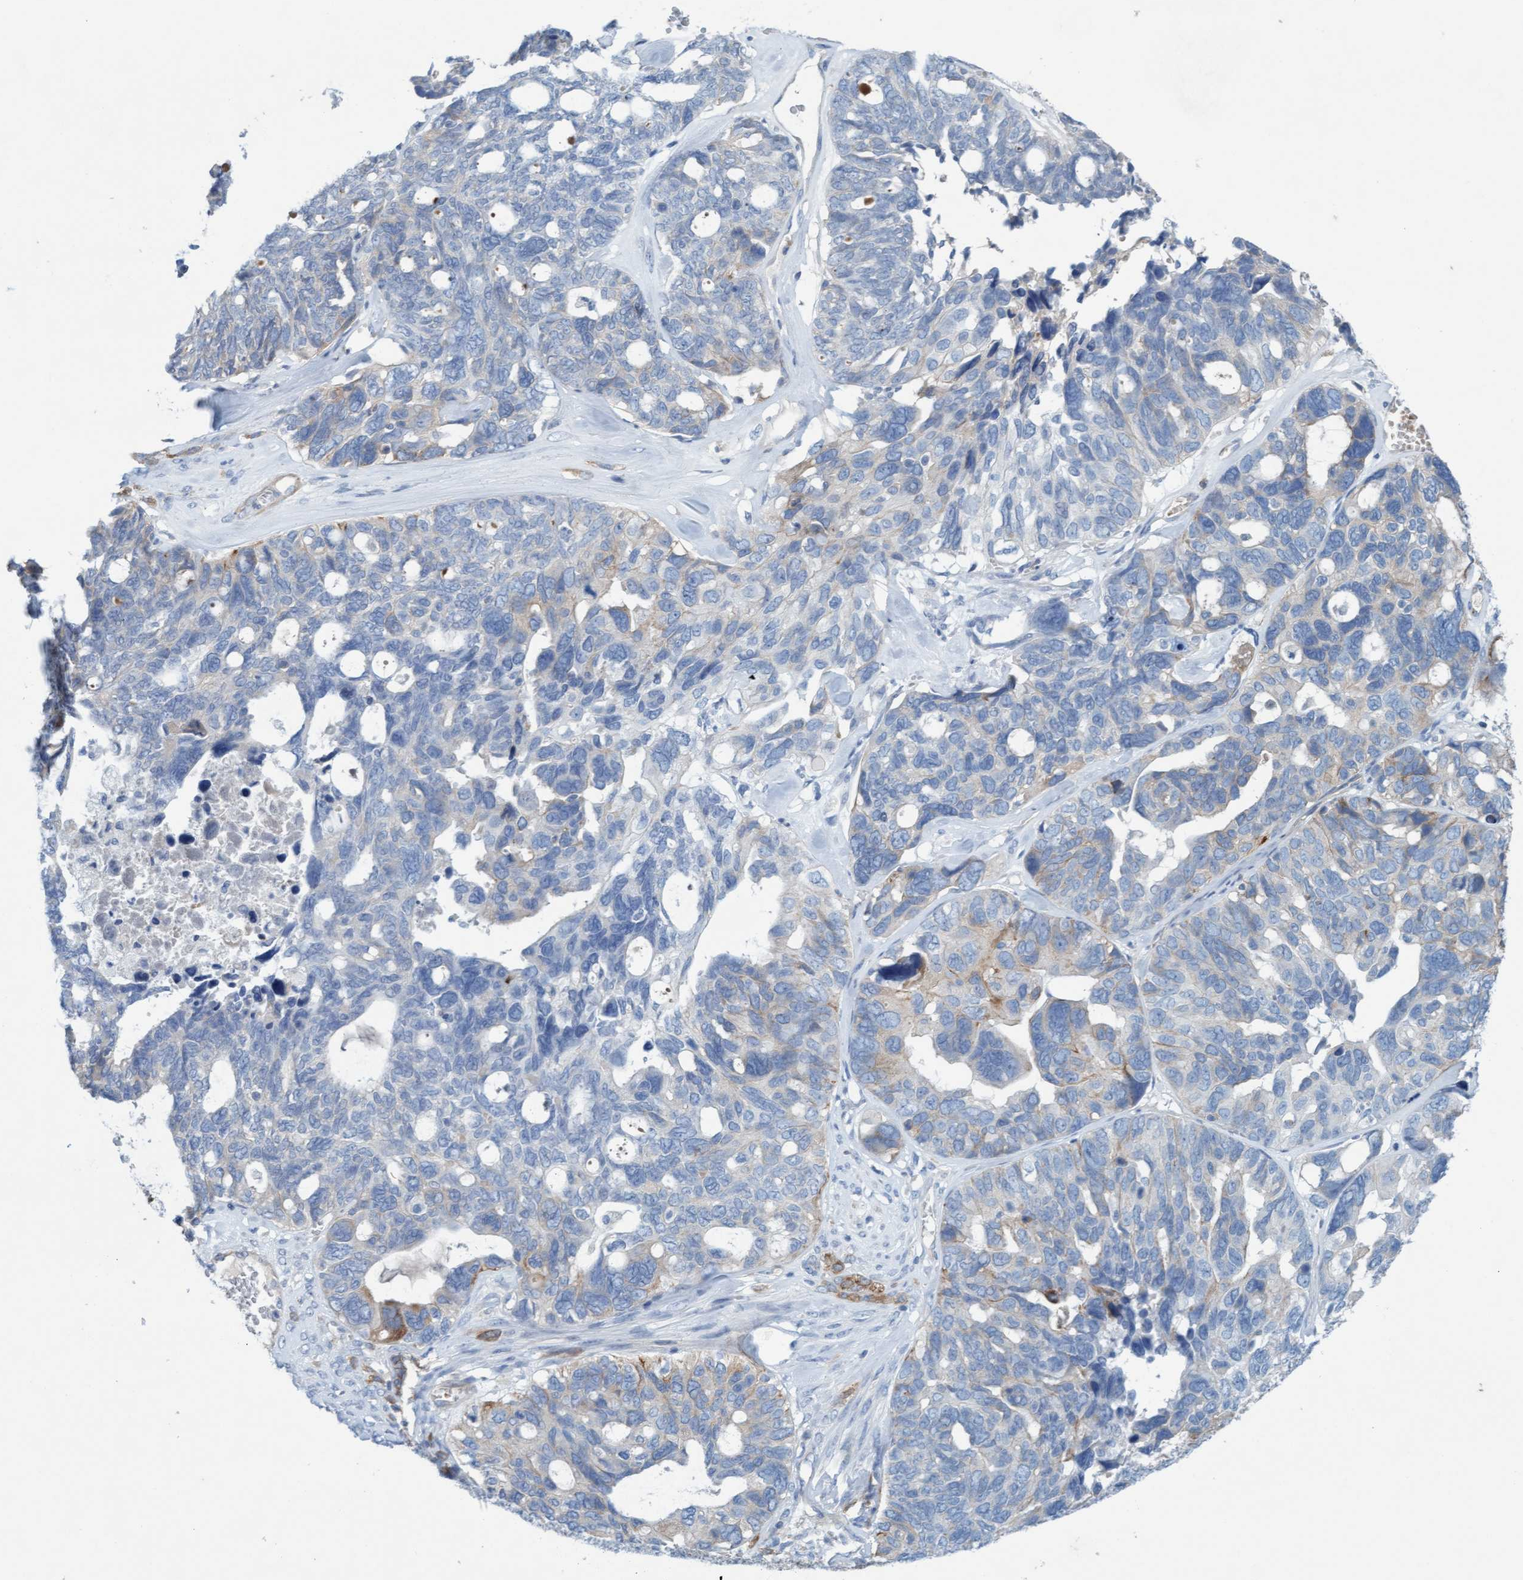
{"staining": {"intensity": "moderate", "quantity": "<25%", "location": "cytoplasmic/membranous"}, "tissue": "ovarian cancer", "cell_type": "Tumor cells", "image_type": "cancer", "snomed": [{"axis": "morphology", "description": "Cystadenocarcinoma, serous, NOS"}, {"axis": "topography", "description": "Ovary"}], "caption": "Tumor cells show moderate cytoplasmic/membranous positivity in about <25% of cells in ovarian cancer. (Brightfield microscopy of DAB IHC at high magnification).", "gene": "SIGIRR", "patient": {"sex": "female", "age": 79}}